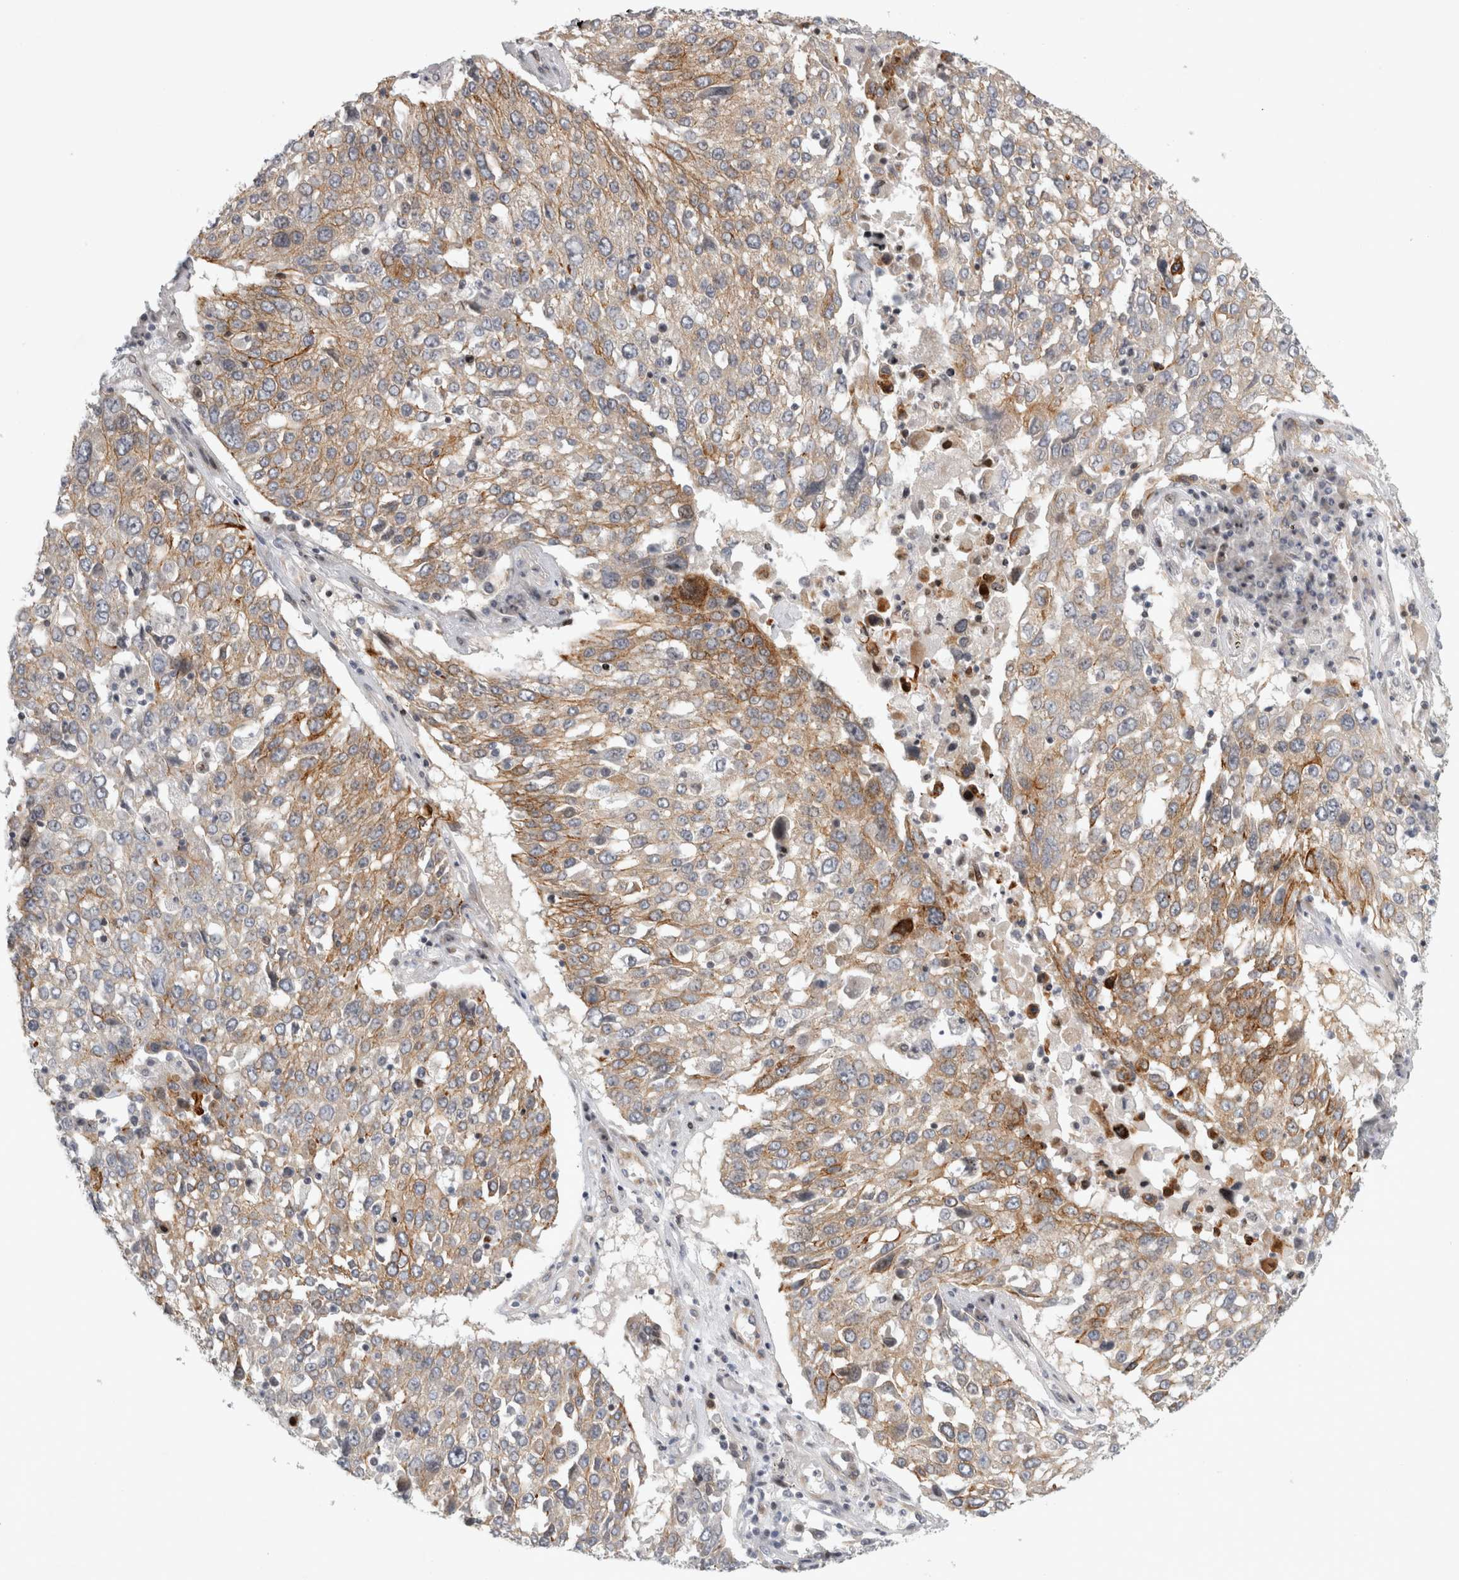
{"staining": {"intensity": "weak", "quantity": ">75%", "location": "cytoplasmic/membranous"}, "tissue": "lung cancer", "cell_type": "Tumor cells", "image_type": "cancer", "snomed": [{"axis": "morphology", "description": "Squamous cell carcinoma, NOS"}, {"axis": "topography", "description": "Lung"}], "caption": "This micrograph reveals immunohistochemistry (IHC) staining of lung cancer, with low weak cytoplasmic/membranous staining in about >75% of tumor cells.", "gene": "UTP25", "patient": {"sex": "male", "age": 65}}